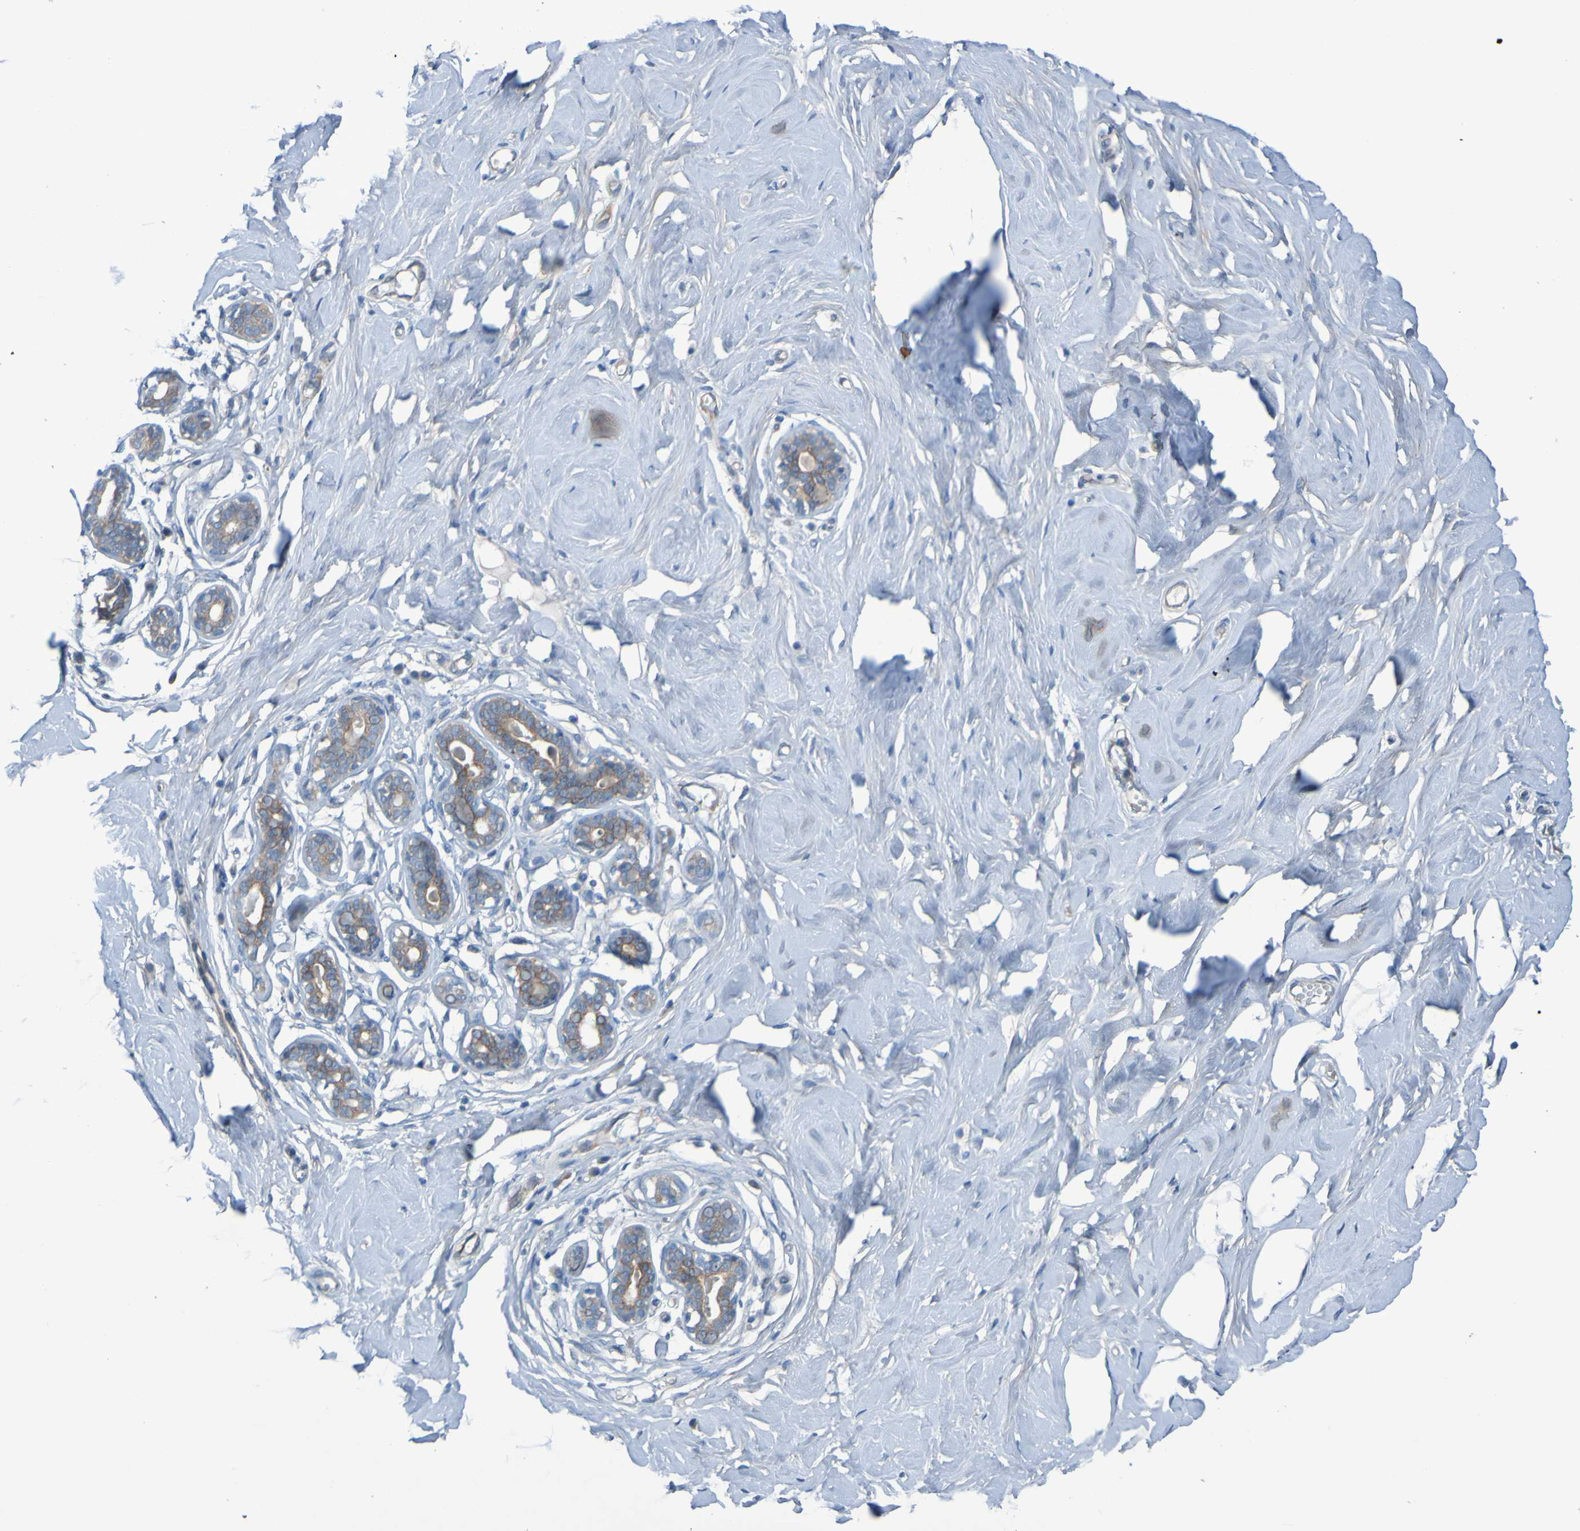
{"staining": {"intensity": "negative", "quantity": "none", "location": "none"}, "tissue": "breast", "cell_type": "Adipocytes", "image_type": "normal", "snomed": [{"axis": "morphology", "description": "Normal tissue, NOS"}, {"axis": "topography", "description": "Breast"}], "caption": "Adipocytes are negative for brown protein staining in unremarkable breast. Brightfield microscopy of immunohistochemistry (IHC) stained with DAB (brown) and hematoxylin (blue), captured at high magnification.", "gene": "NPRL3", "patient": {"sex": "female", "age": 23}}